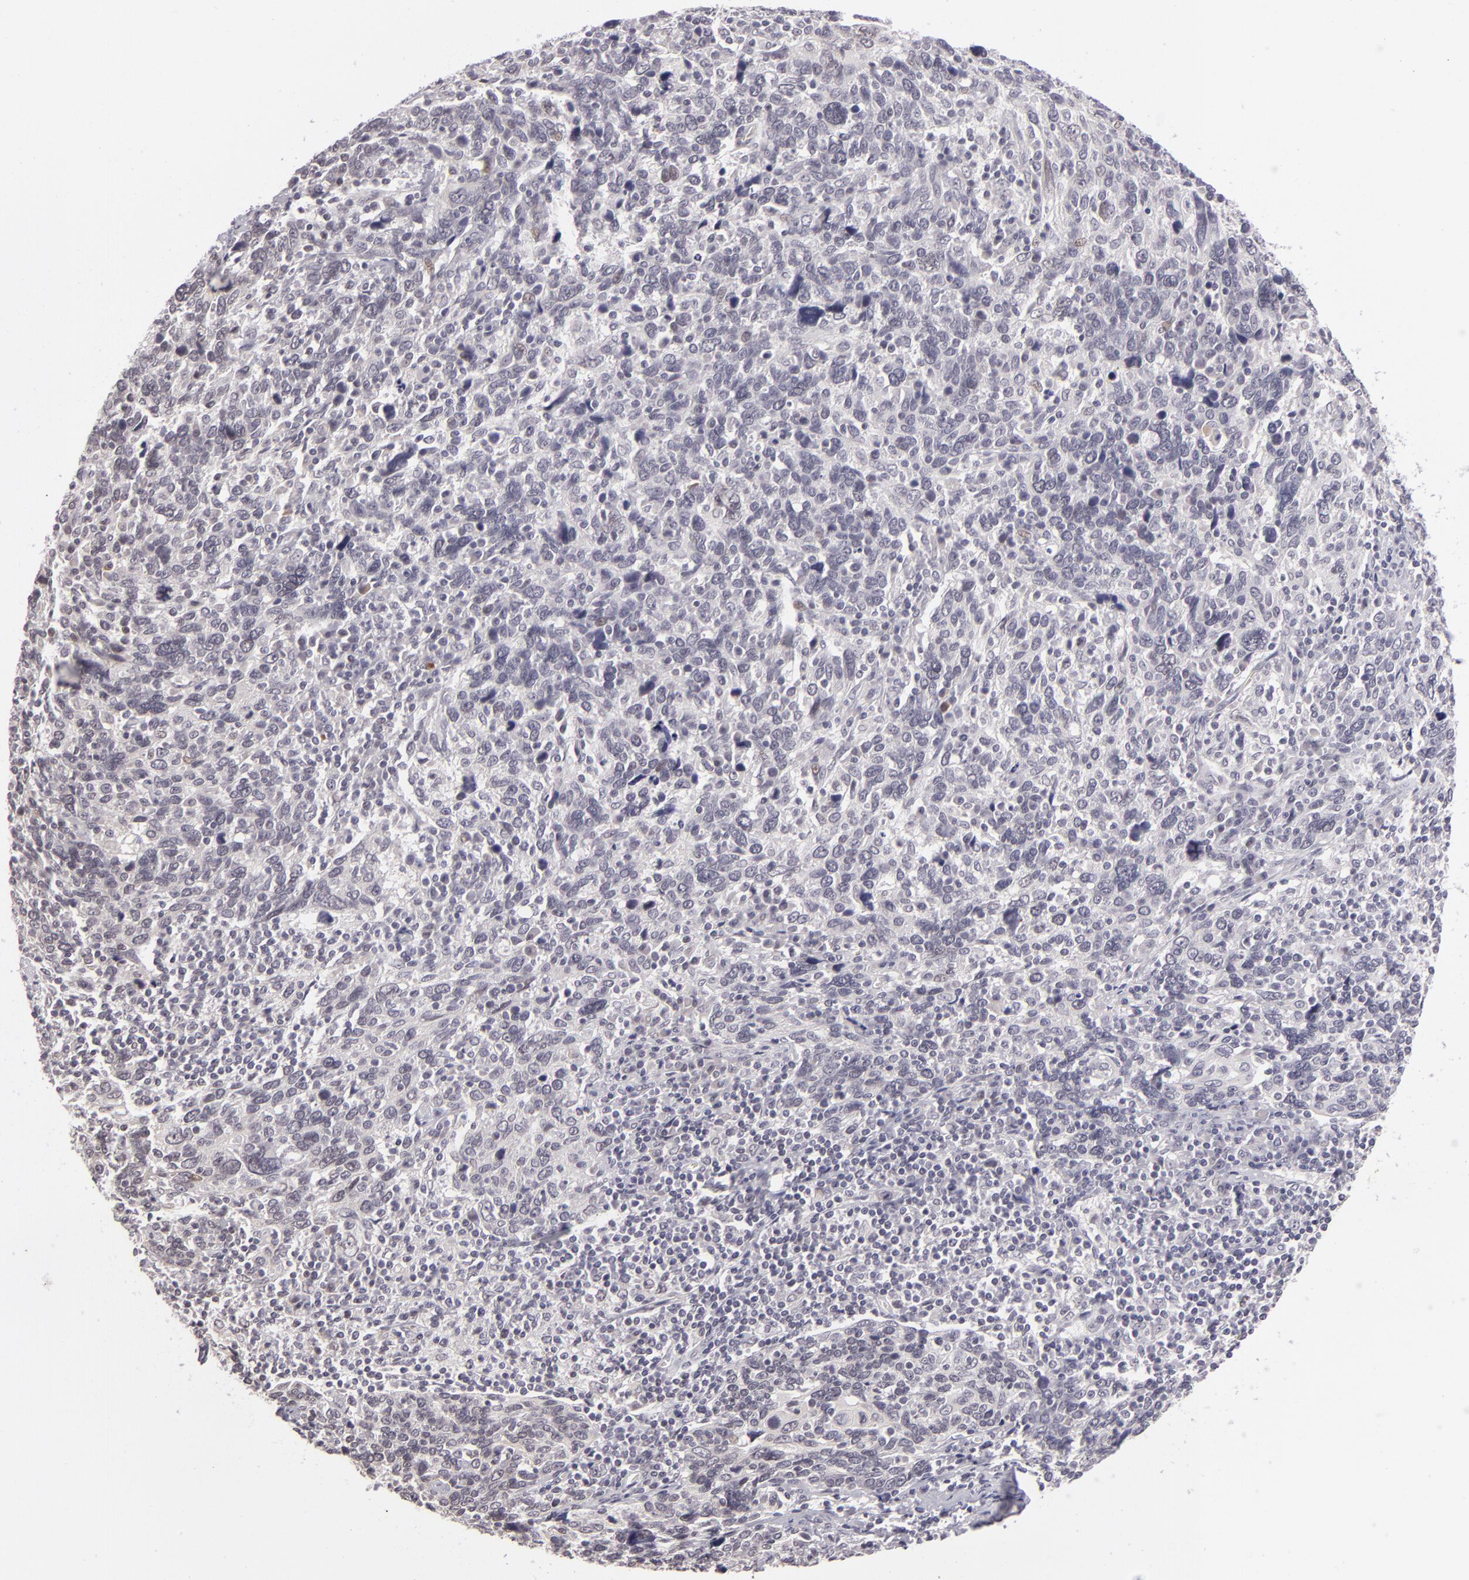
{"staining": {"intensity": "negative", "quantity": "none", "location": "none"}, "tissue": "cervical cancer", "cell_type": "Tumor cells", "image_type": "cancer", "snomed": [{"axis": "morphology", "description": "Squamous cell carcinoma, NOS"}, {"axis": "topography", "description": "Cervix"}], "caption": "The immunohistochemistry (IHC) image has no significant staining in tumor cells of cervical cancer (squamous cell carcinoma) tissue.", "gene": "ZNF205", "patient": {"sex": "female", "age": 41}}